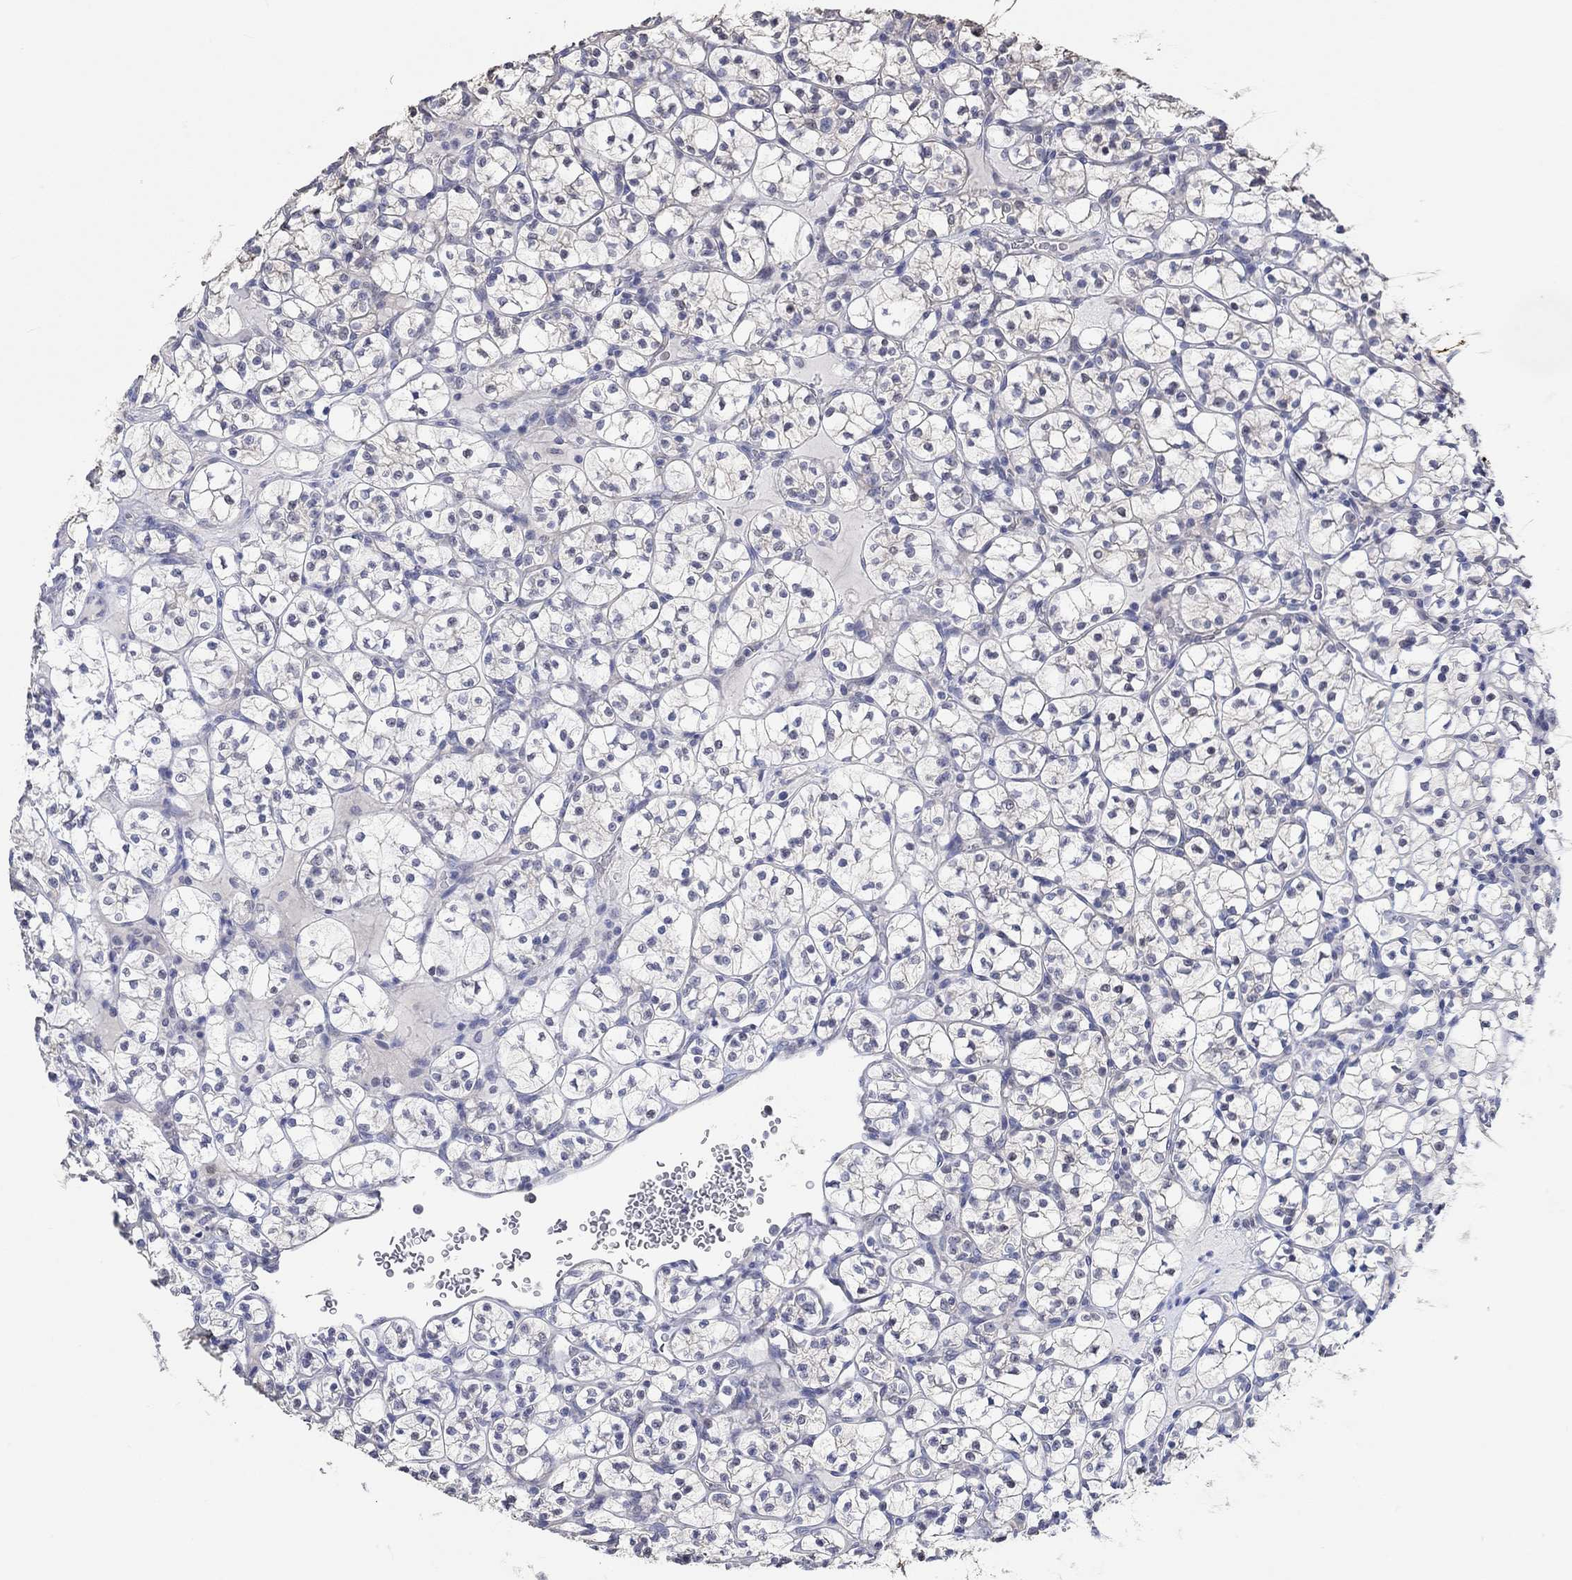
{"staining": {"intensity": "negative", "quantity": "none", "location": "none"}, "tissue": "renal cancer", "cell_type": "Tumor cells", "image_type": "cancer", "snomed": [{"axis": "morphology", "description": "Adenocarcinoma, NOS"}, {"axis": "topography", "description": "Kidney"}], "caption": "A photomicrograph of renal cancer (adenocarcinoma) stained for a protein exhibits no brown staining in tumor cells.", "gene": "PNMA5", "patient": {"sex": "female", "age": 89}}